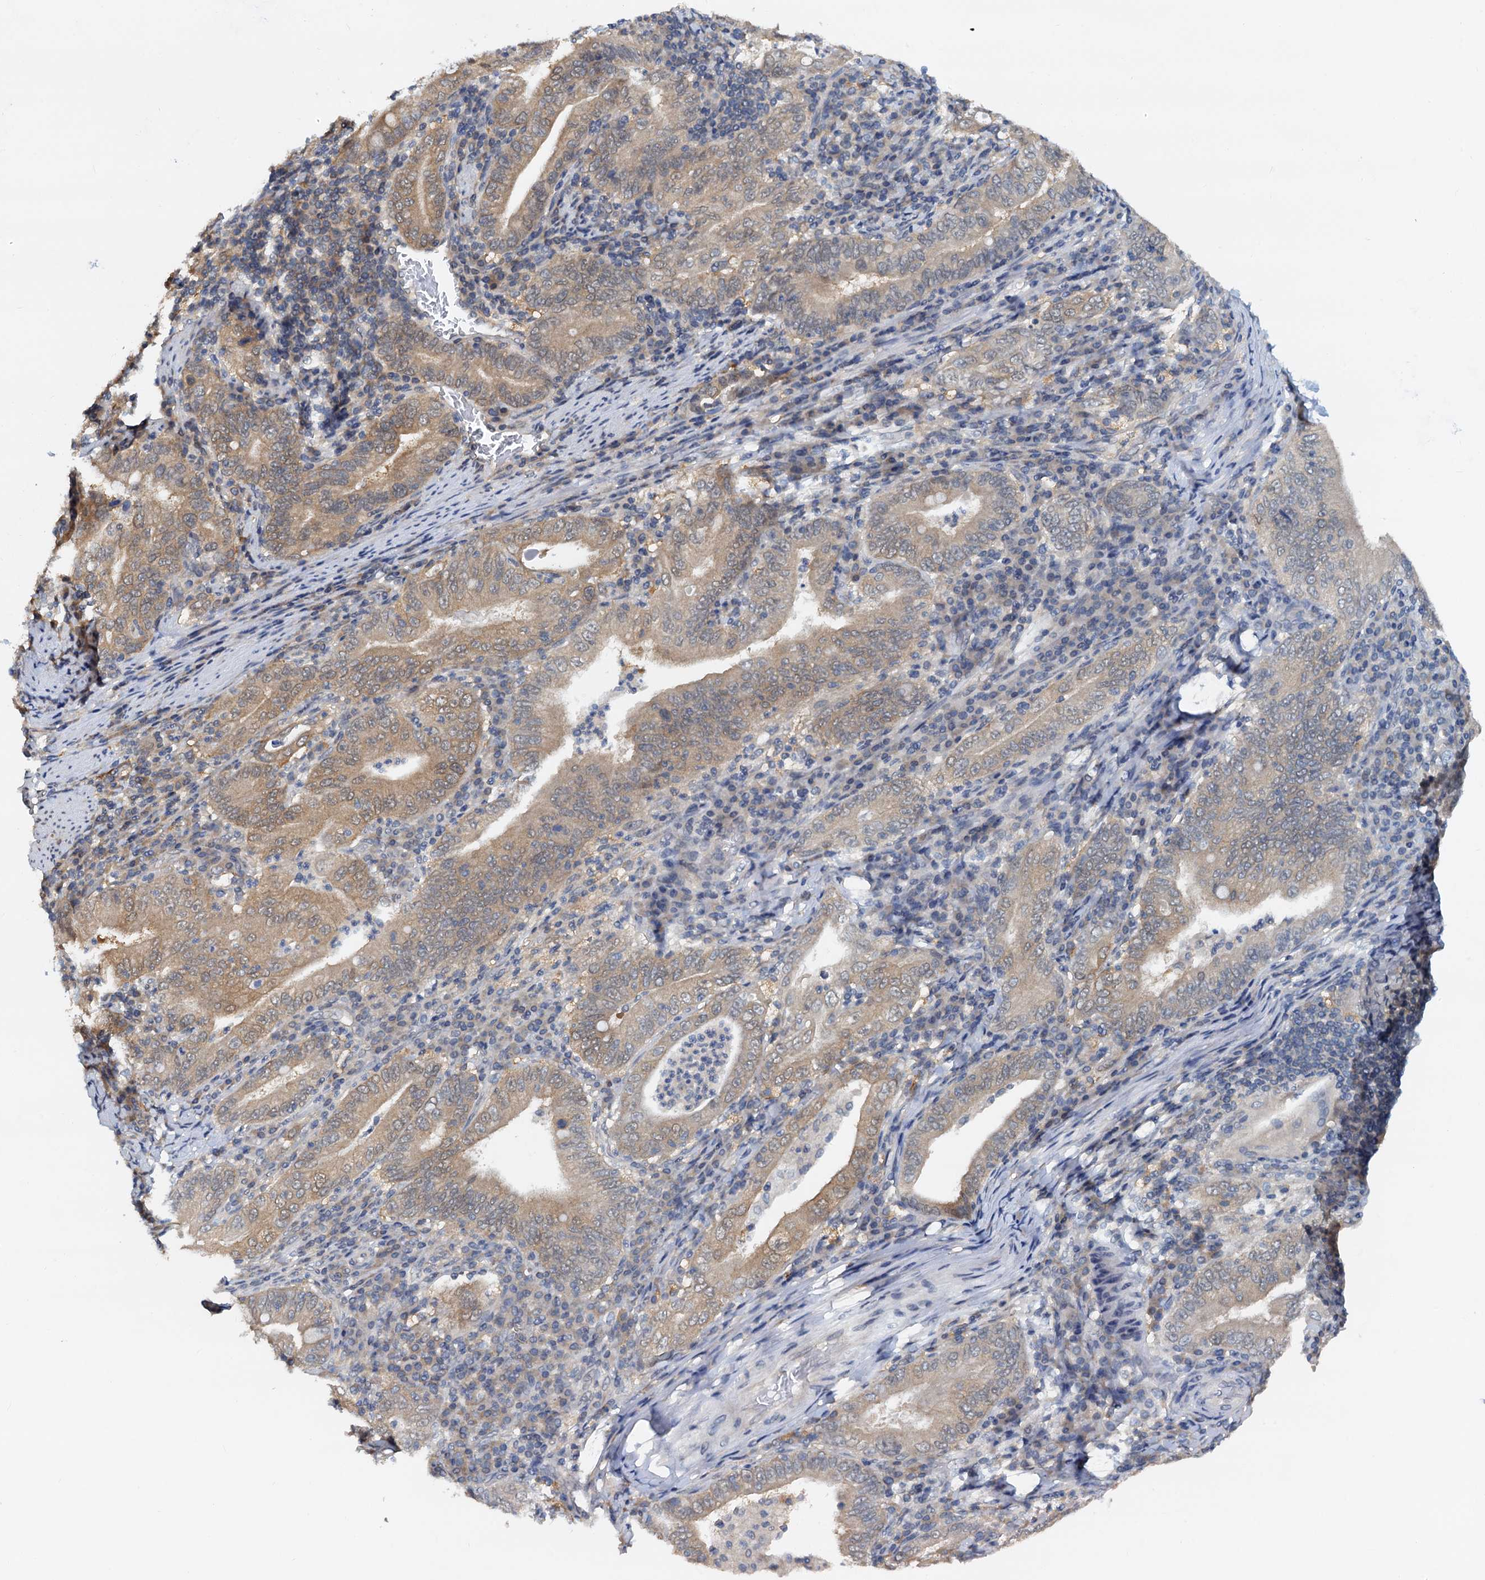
{"staining": {"intensity": "moderate", "quantity": "25%-75%", "location": "cytoplasmic/membranous"}, "tissue": "stomach cancer", "cell_type": "Tumor cells", "image_type": "cancer", "snomed": [{"axis": "morphology", "description": "Normal tissue, NOS"}, {"axis": "morphology", "description": "Adenocarcinoma, NOS"}, {"axis": "topography", "description": "Esophagus"}, {"axis": "topography", "description": "Stomach, upper"}, {"axis": "topography", "description": "Peripheral nerve tissue"}], "caption": "A high-resolution histopathology image shows immunohistochemistry (IHC) staining of adenocarcinoma (stomach), which shows moderate cytoplasmic/membranous staining in approximately 25%-75% of tumor cells.", "gene": "PTGES3", "patient": {"sex": "male", "age": 62}}